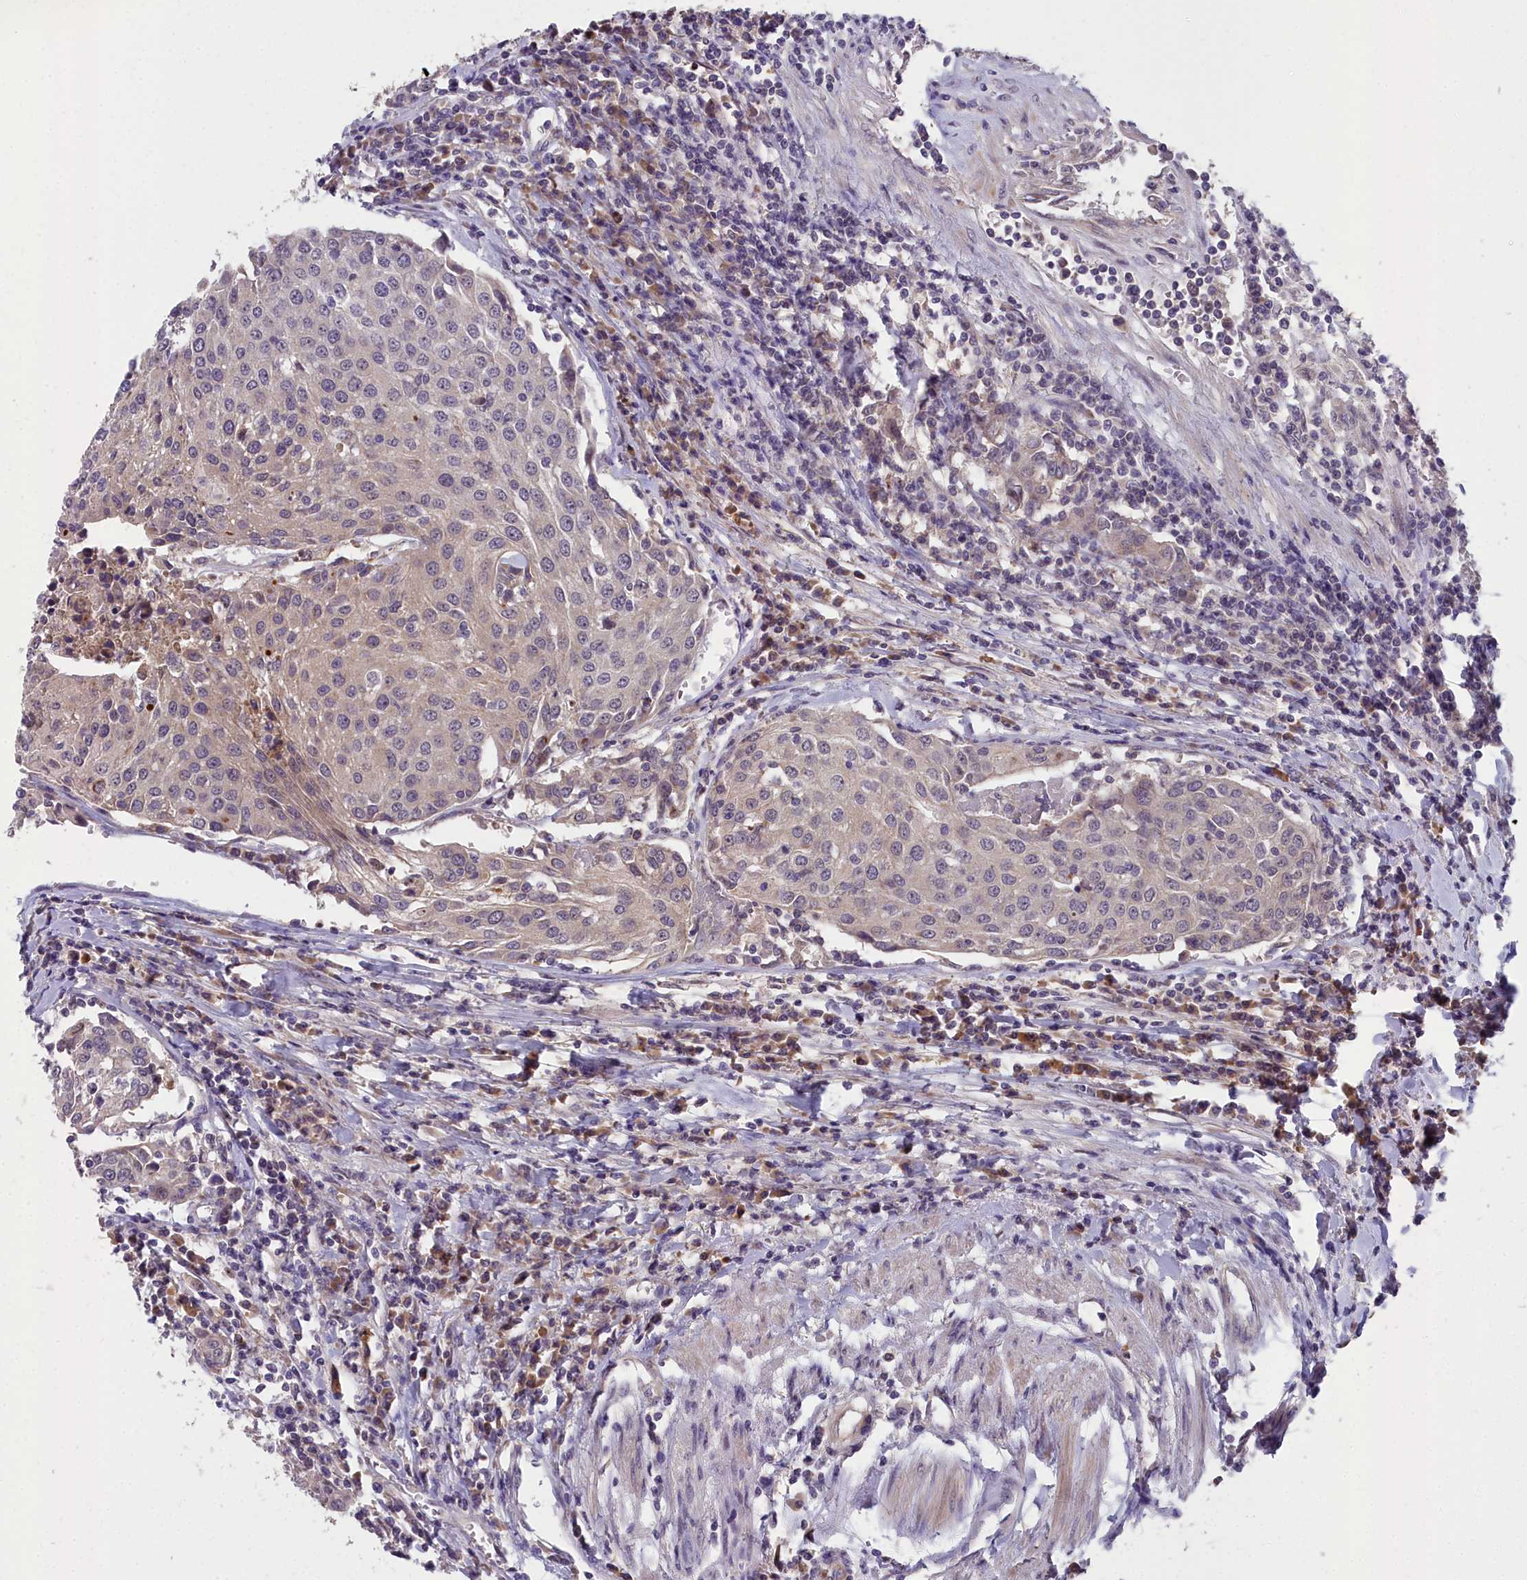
{"staining": {"intensity": "negative", "quantity": "none", "location": "none"}, "tissue": "urothelial cancer", "cell_type": "Tumor cells", "image_type": "cancer", "snomed": [{"axis": "morphology", "description": "Urothelial carcinoma, High grade"}, {"axis": "topography", "description": "Urinary bladder"}], "caption": "Immunohistochemistry photomicrograph of neoplastic tissue: urothelial cancer stained with DAB displays no significant protein expression in tumor cells. Brightfield microscopy of immunohistochemistry stained with DAB (3,3'-diaminobenzidine) (brown) and hematoxylin (blue), captured at high magnification.", "gene": "ZNF333", "patient": {"sex": "female", "age": 85}}